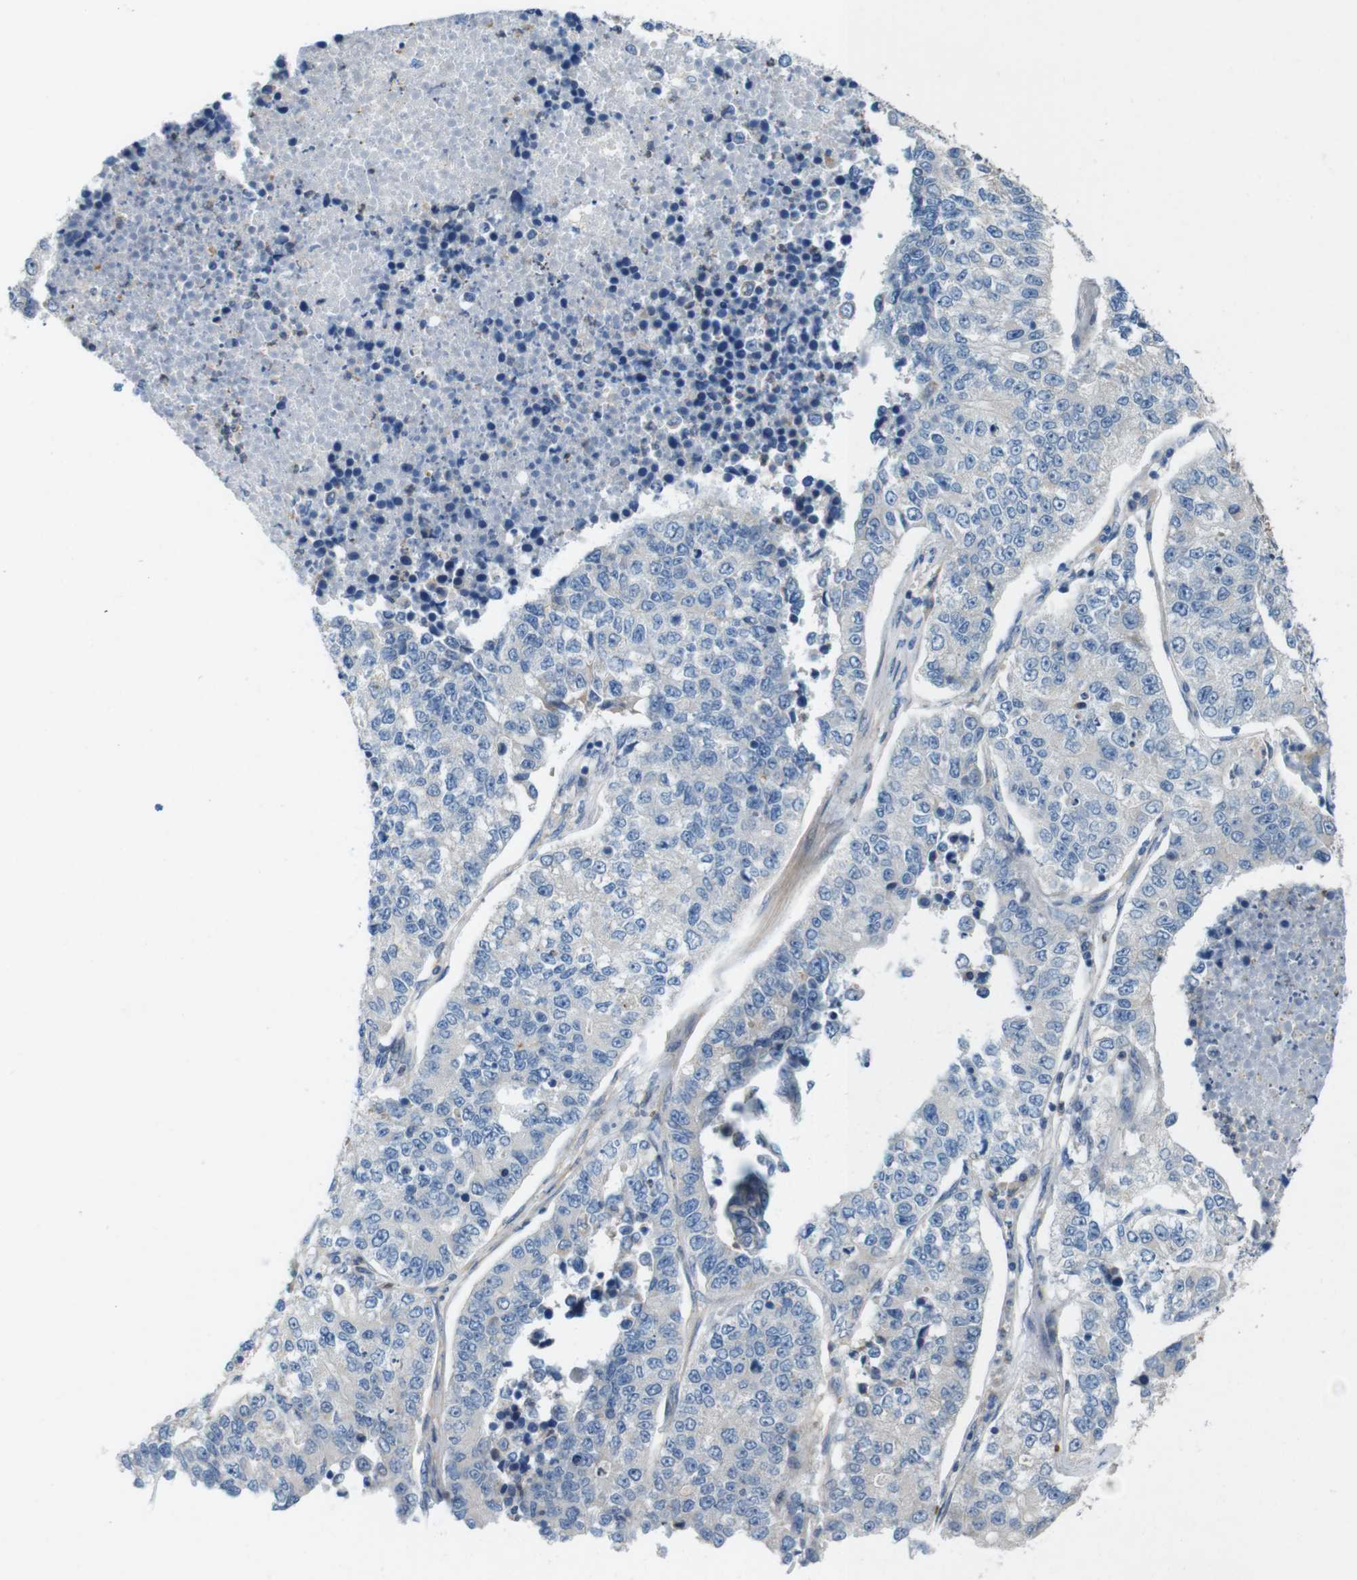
{"staining": {"intensity": "negative", "quantity": "none", "location": "none"}, "tissue": "lung cancer", "cell_type": "Tumor cells", "image_type": "cancer", "snomed": [{"axis": "morphology", "description": "Adenocarcinoma, NOS"}, {"axis": "topography", "description": "Lung"}], "caption": "Lung cancer (adenocarcinoma) stained for a protein using immunohistochemistry (IHC) demonstrates no positivity tumor cells.", "gene": "SKI", "patient": {"sex": "male", "age": 49}}